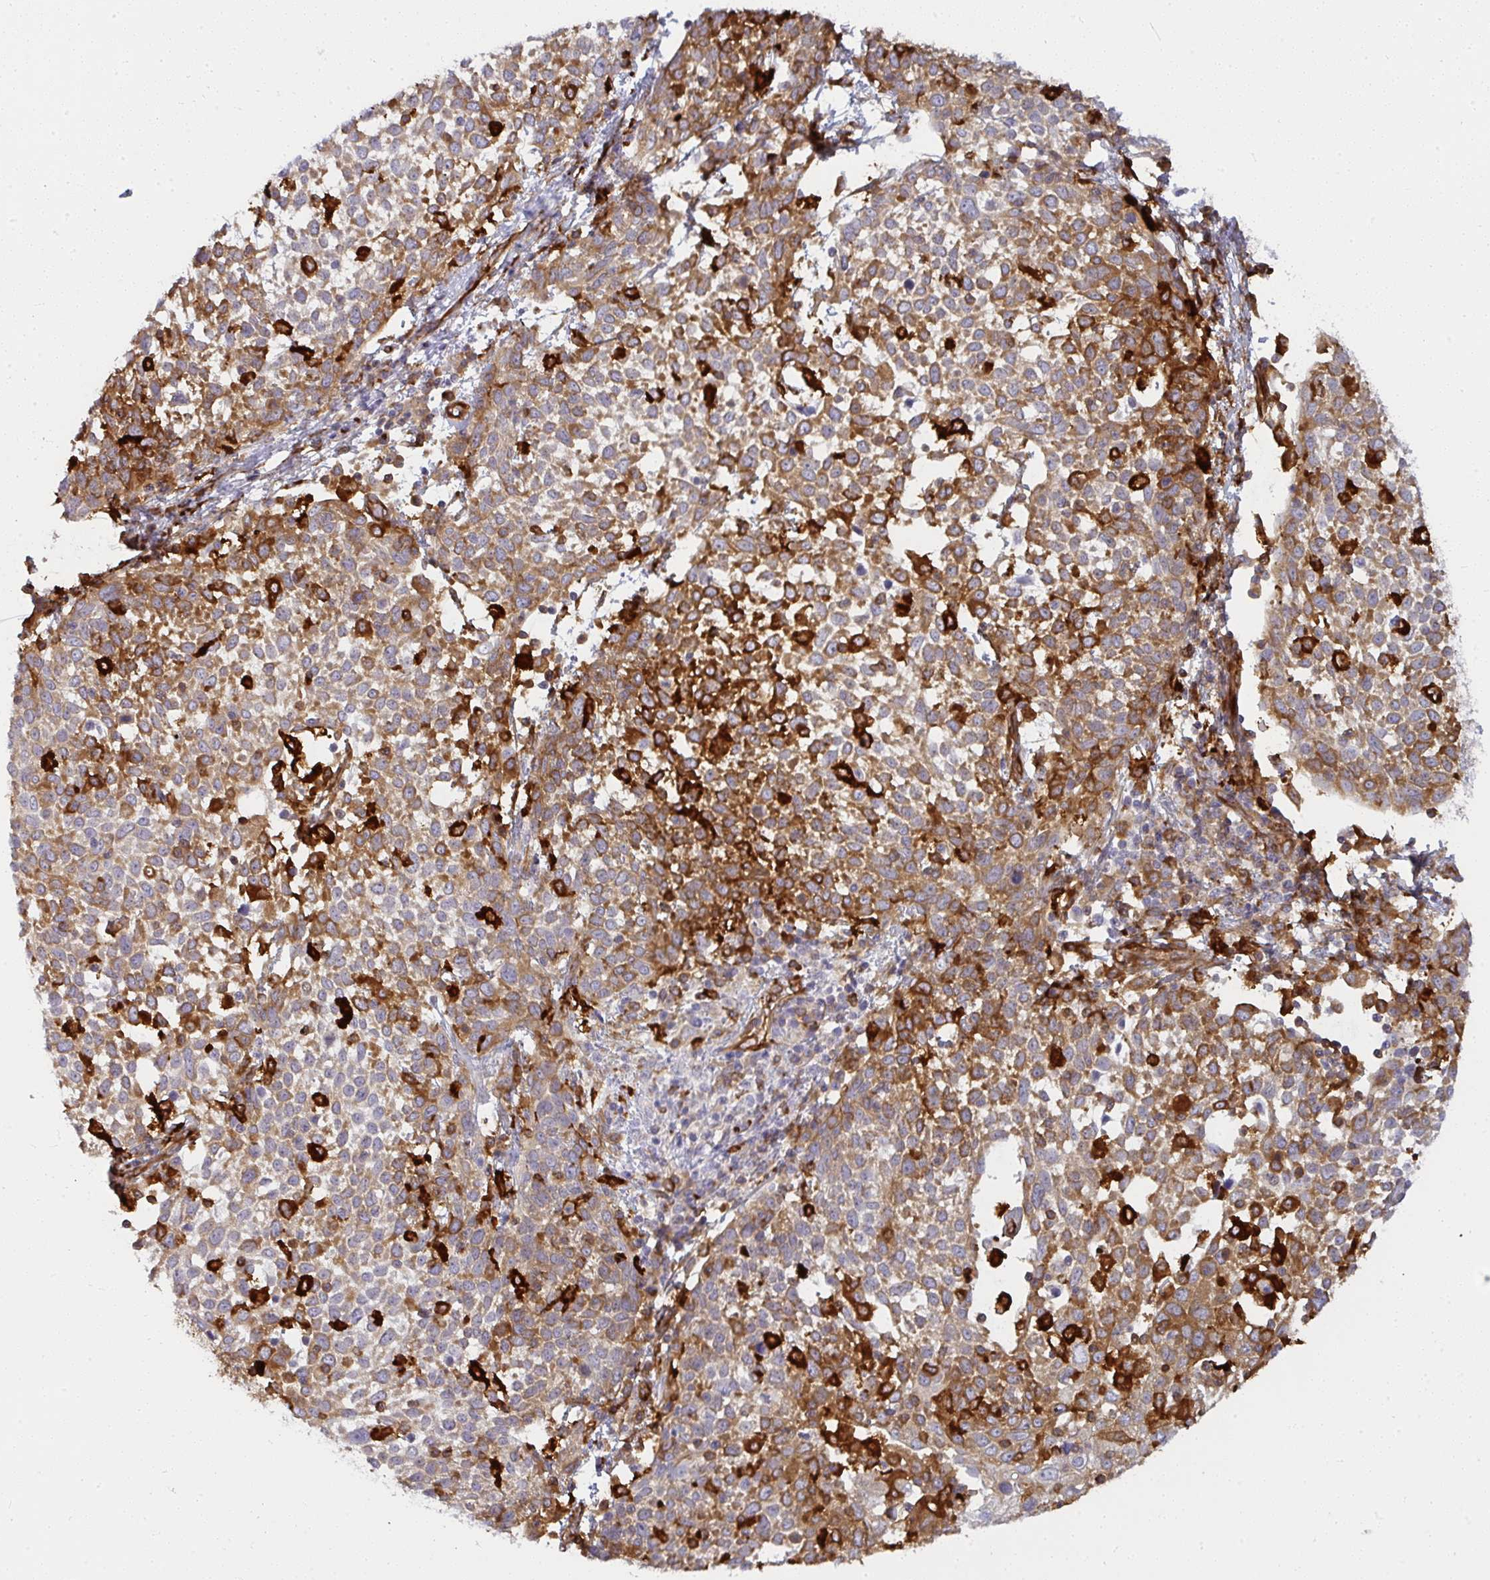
{"staining": {"intensity": "moderate", "quantity": ">75%", "location": "cytoplasmic/membranous"}, "tissue": "cervical cancer", "cell_type": "Tumor cells", "image_type": "cancer", "snomed": [{"axis": "morphology", "description": "Squamous cell carcinoma, NOS"}, {"axis": "topography", "description": "Cervix"}], "caption": "Immunohistochemical staining of squamous cell carcinoma (cervical) demonstrates medium levels of moderate cytoplasmic/membranous expression in approximately >75% of tumor cells. (brown staining indicates protein expression, while blue staining denotes nuclei).", "gene": "IFIT3", "patient": {"sex": "female", "age": 61}}